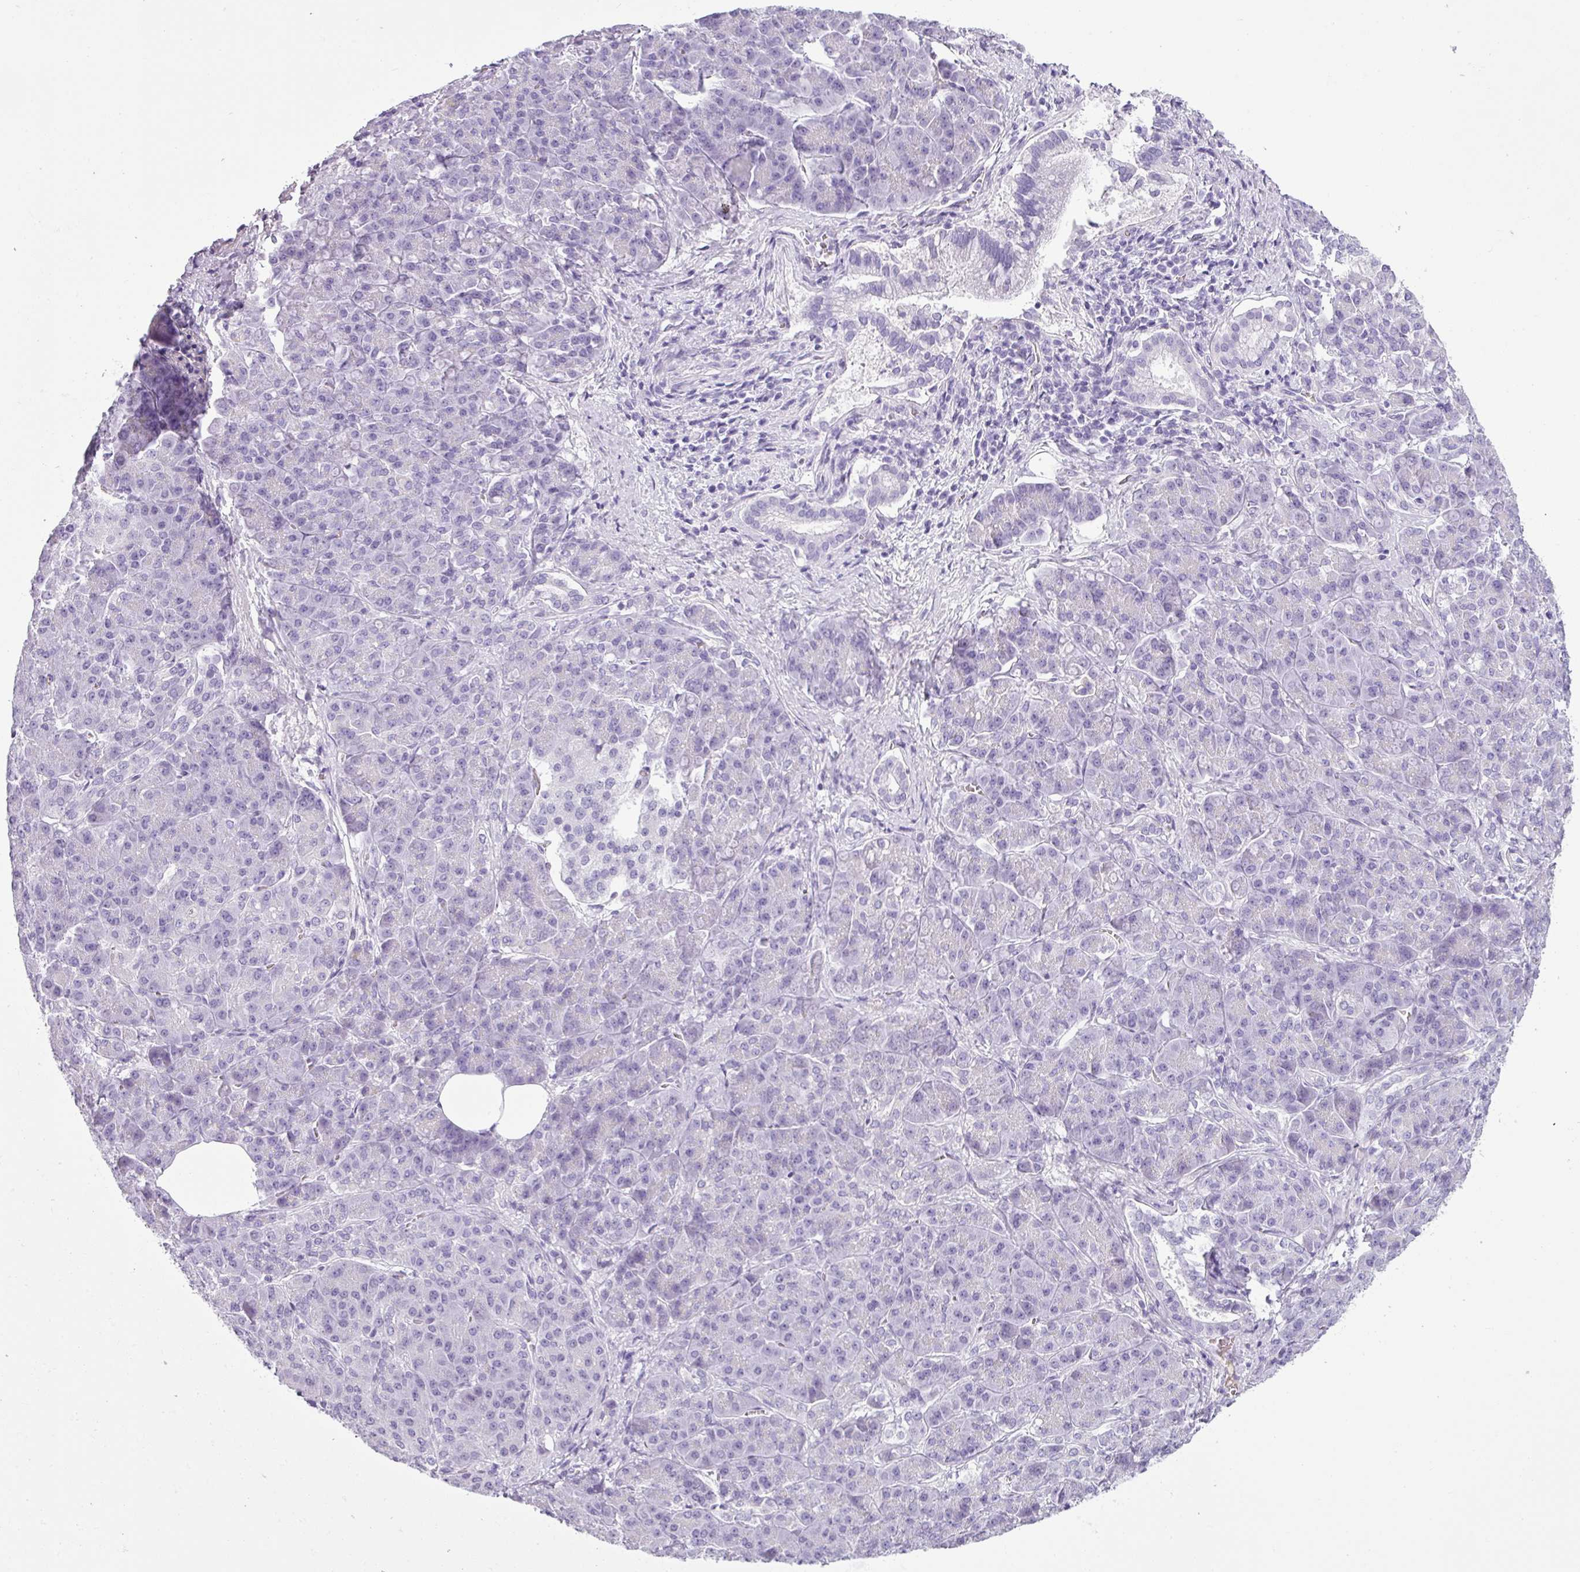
{"staining": {"intensity": "negative", "quantity": "none", "location": "none"}, "tissue": "pancreatic cancer", "cell_type": "Tumor cells", "image_type": "cancer", "snomed": [{"axis": "morphology", "description": "Adenocarcinoma, NOS"}, {"axis": "topography", "description": "Pancreas"}], "caption": "DAB immunohistochemical staining of pancreatic cancer shows no significant expression in tumor cells. (DAB immunohistochemistry (IHC) visualized using brightfield microscopy, high magnification).", "gene": "CDH16", "patient": {"sex": "male", "age": 57}}